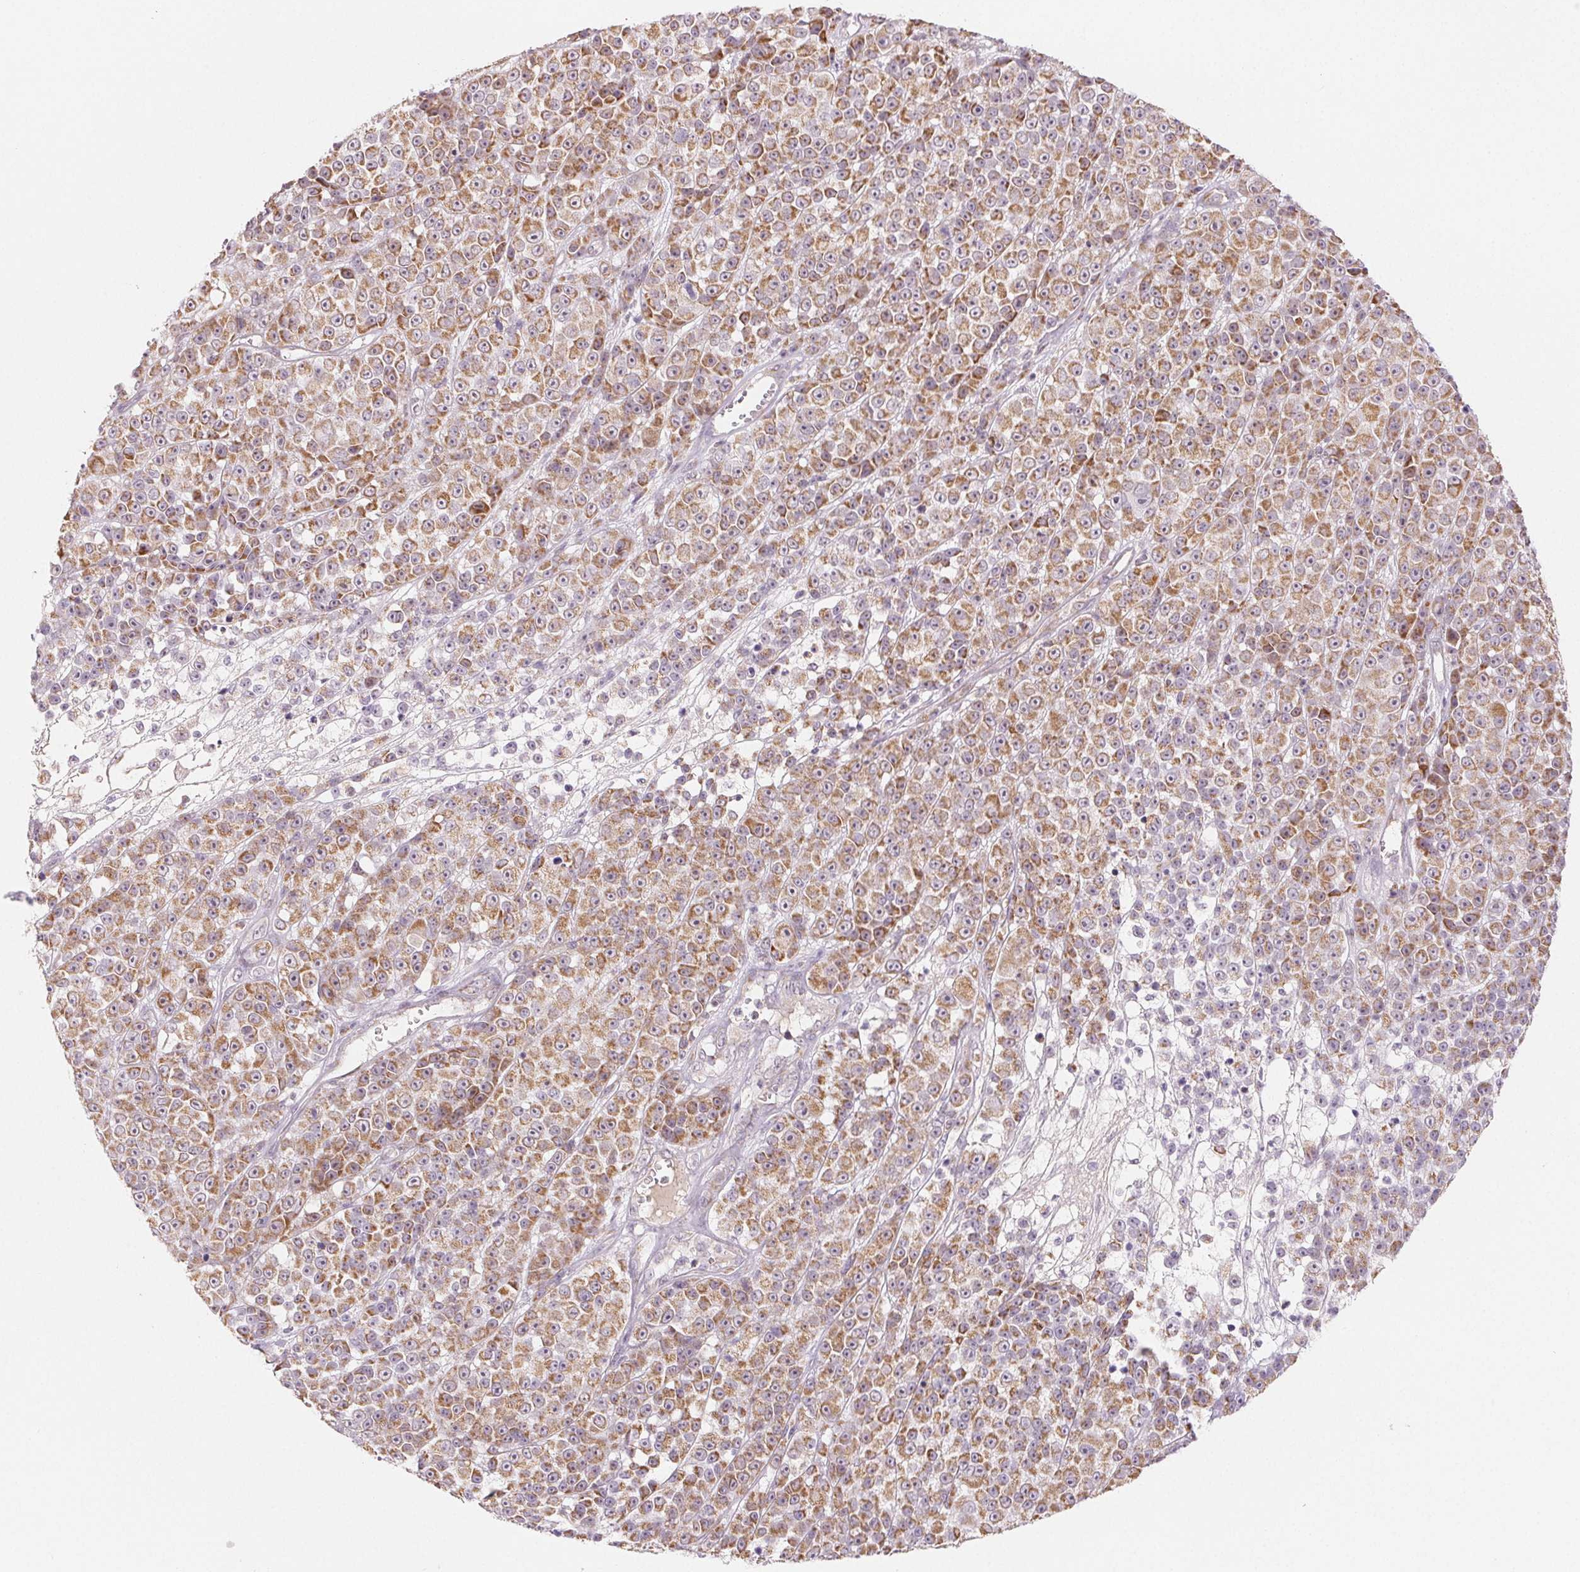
{"staining": {"intensity": "moderate", "quantity": ">75%", "location": "cytoplasmic/membranous"}, "tissue": "melanoma", "cell_type": "Tumor cells", "image_type": "cancer", "snomed": [{"axis": "morphology", "description": "Malignant melanoma, NOS"}, {"axis": "topography", "description": "Skin"}, {"axis": "topography", "description": "Skin of back"}], "caption": "Malignant melanoma stained for a protein (brown) shows moderate cytoplasmic/membranous positive staining in approximately >75% of tumor cells.", "gene": "HINT2", "patient": {"sex": "male", "age": 91}}